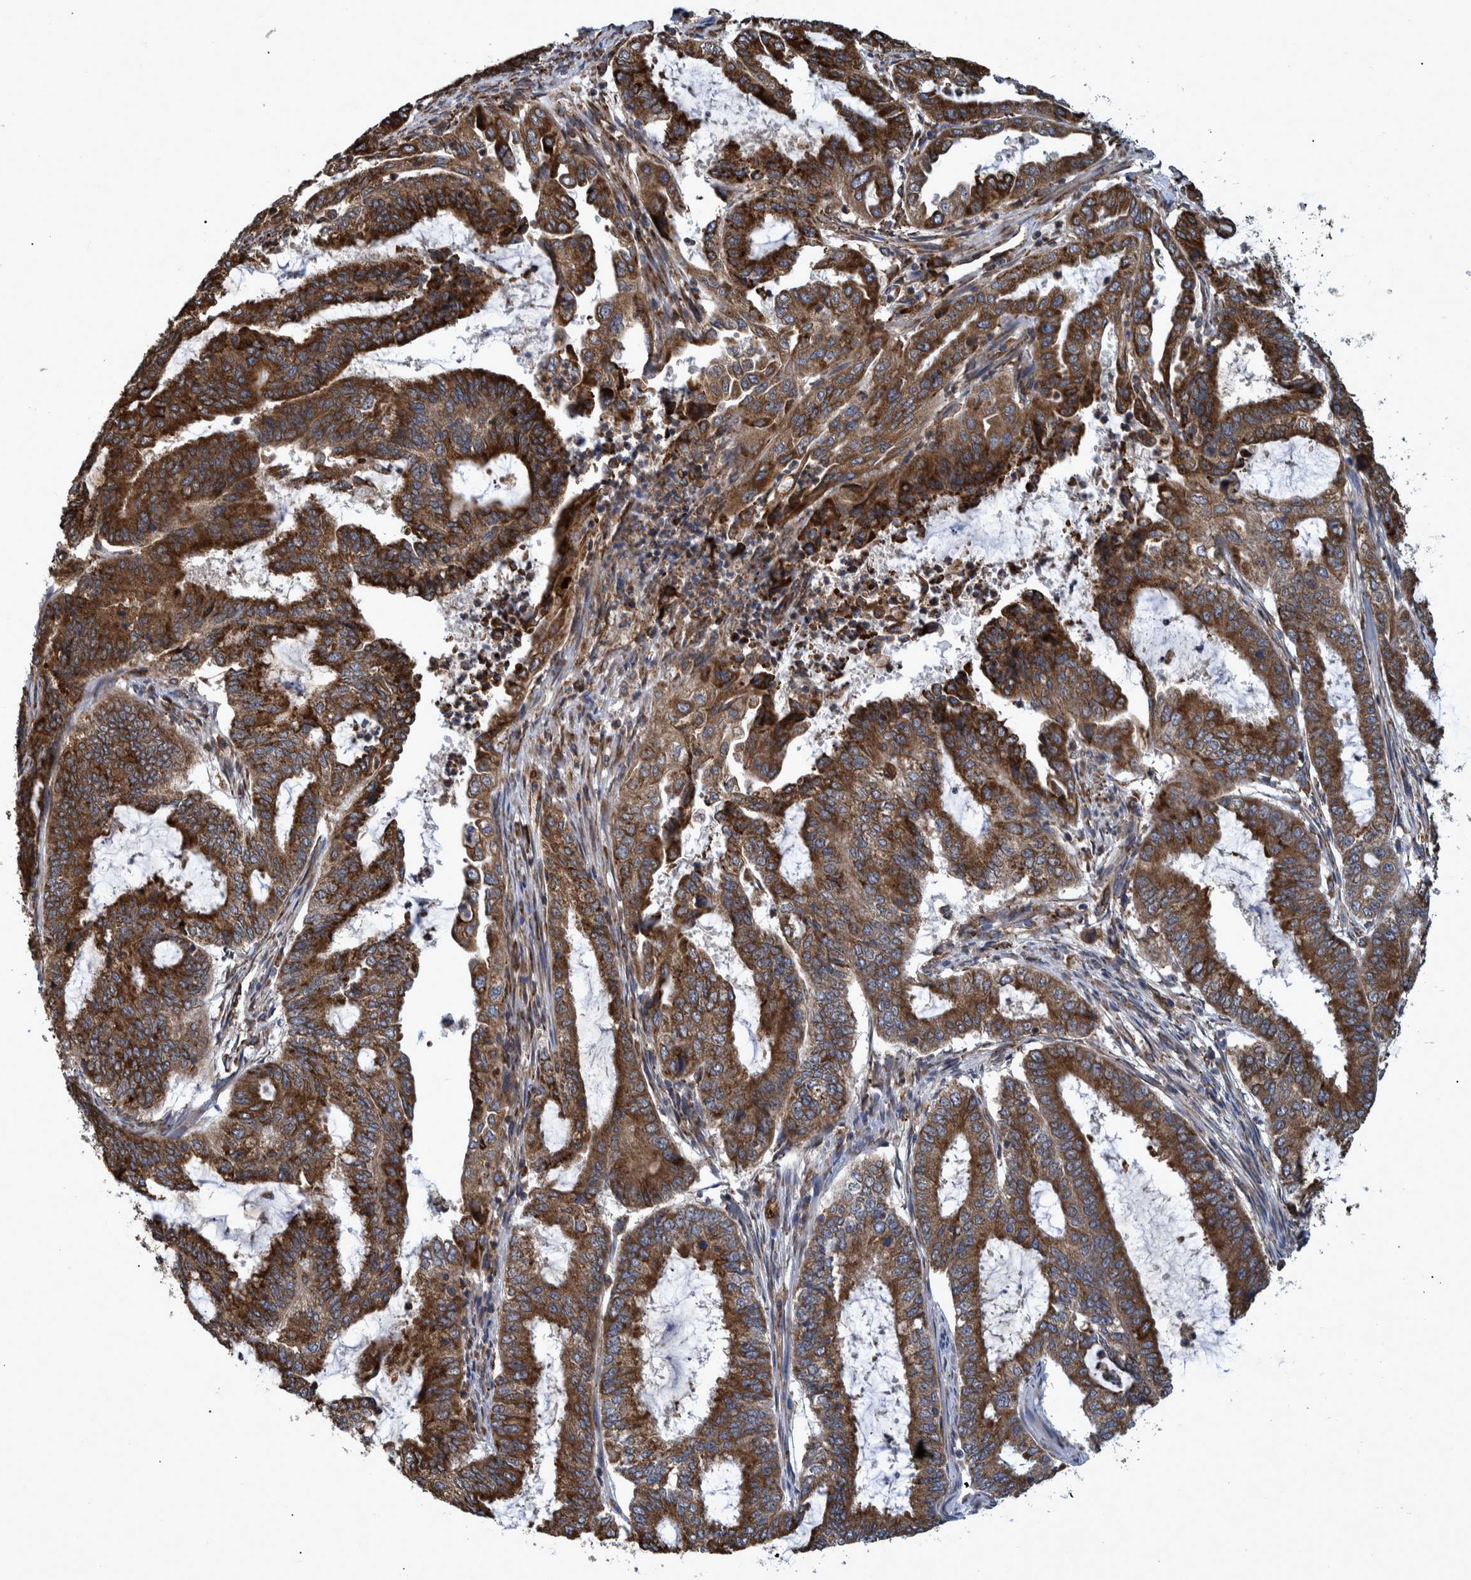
{"staining": {"intensity": "moderate", "quantity": ">75%", "location": "cytoplasmic/membranous"}, "tissue": "endometrial cancer", "cell_type": "Tumor cells", "image_type": "cancer", "snomed": [{"axis": "morphology", "description": "Adenocarcinoma, NOS"}, {"axis": "topography", "description": "Endometrium"}], "caption": "Endometrial cancer stained for a protein (brown) reveals moderate cytoplasmic/membranous positive positivity in approximately >75% of tumor cells.", "gene": "SPAG5", "patient": {"sex": "female", "age": 51}}